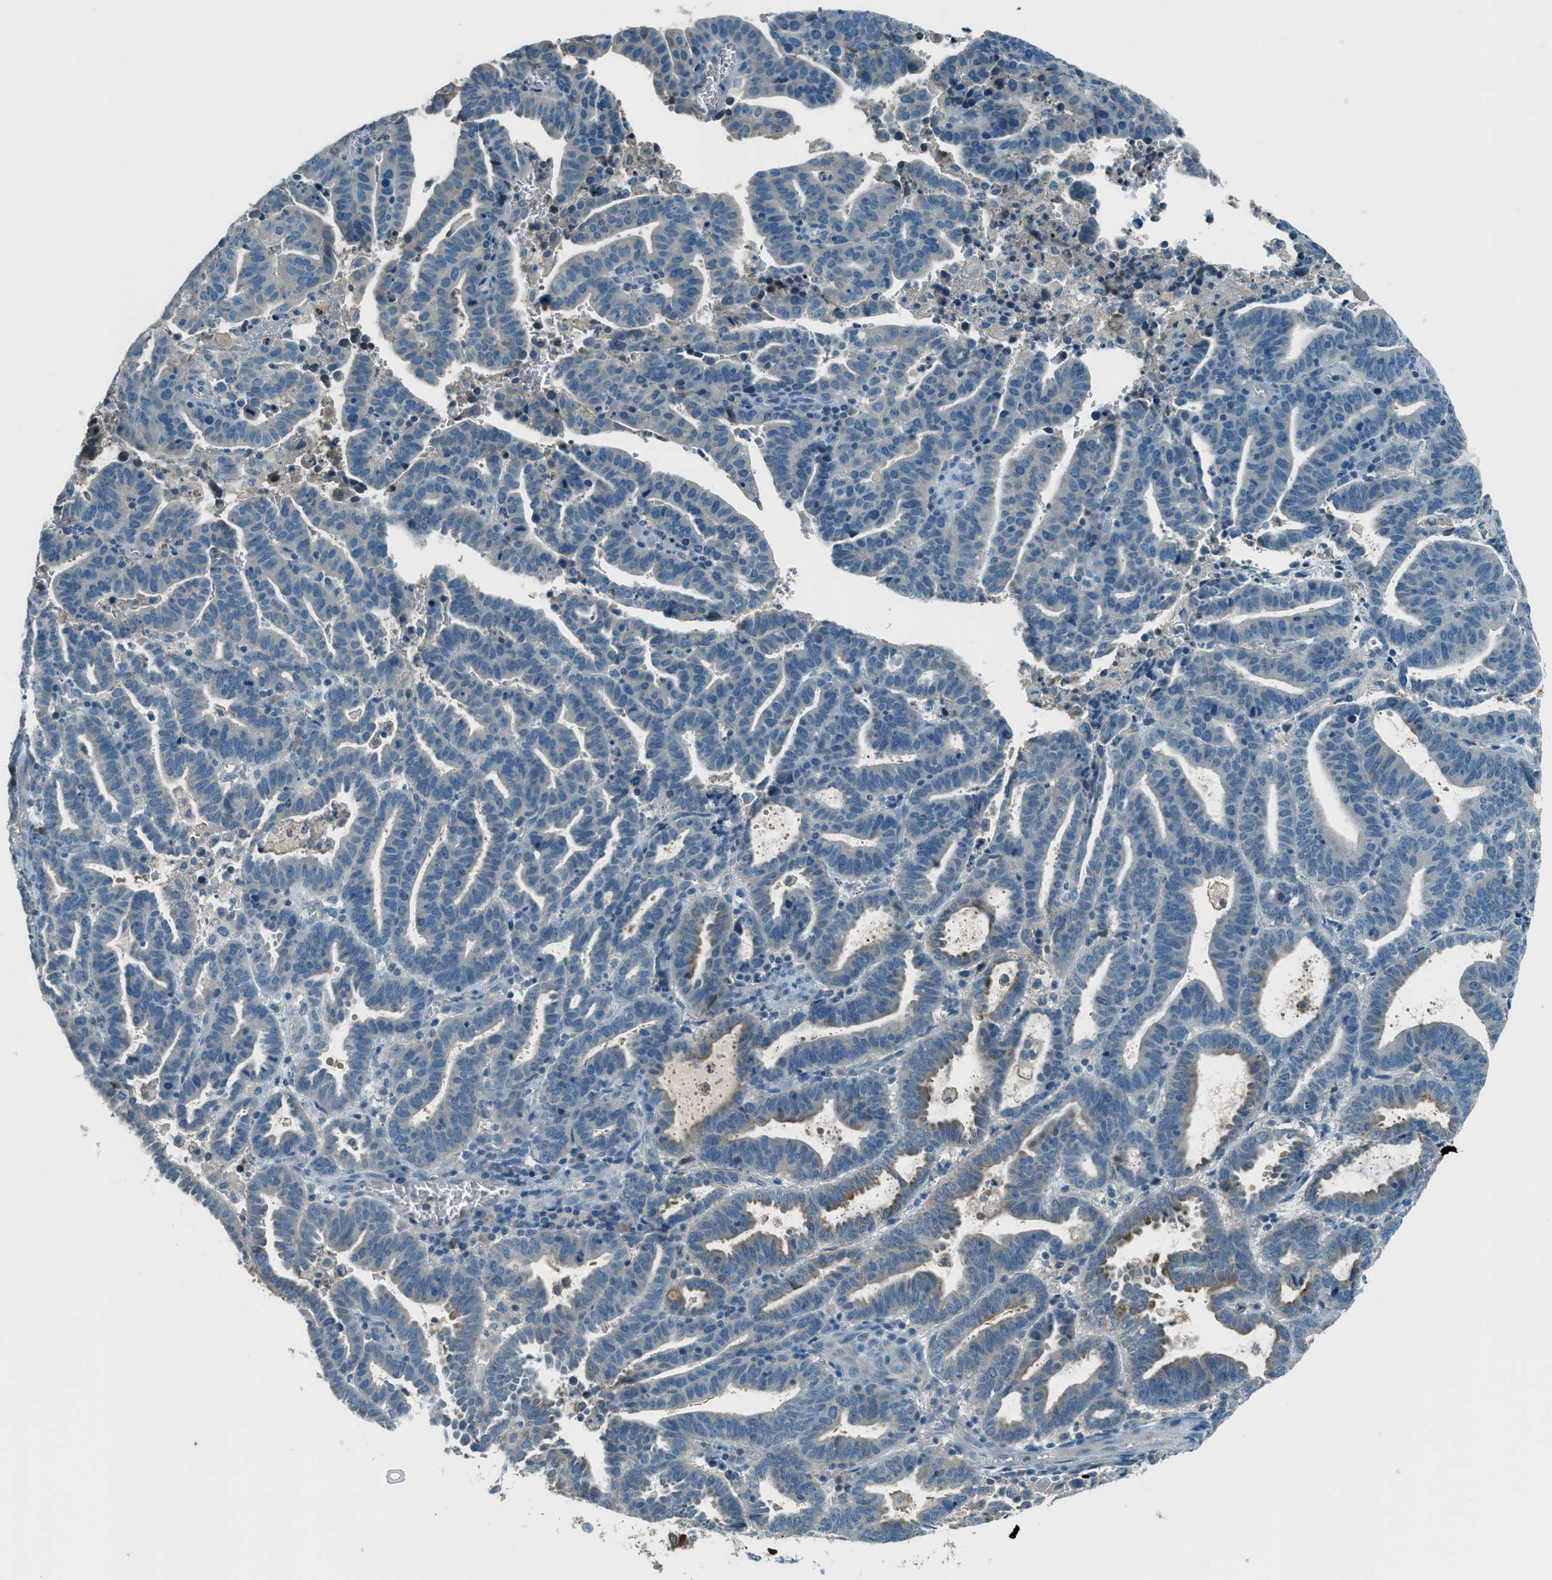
{"staining": {"intensity": "negative", "quantity": "none", "location": "none"}, "tissue": "endometrial cancer", "cell_type": "Tumor cells", "image_type": "cancer", "snomed": [{"axis": "morphology", "description": "Adenocarcinoma, NOS"}, {"axis": "topography", "description": "Uterus"}], "caption": "The photomicrograph shows no significant positivity in tumor cells of endometrial cancer (adenocarcinoma). (Immunohistochemistry, brightfield microscopy, high magnification).", "gene": "MSLN", "patient": {"sex": "female", "age": 83}}